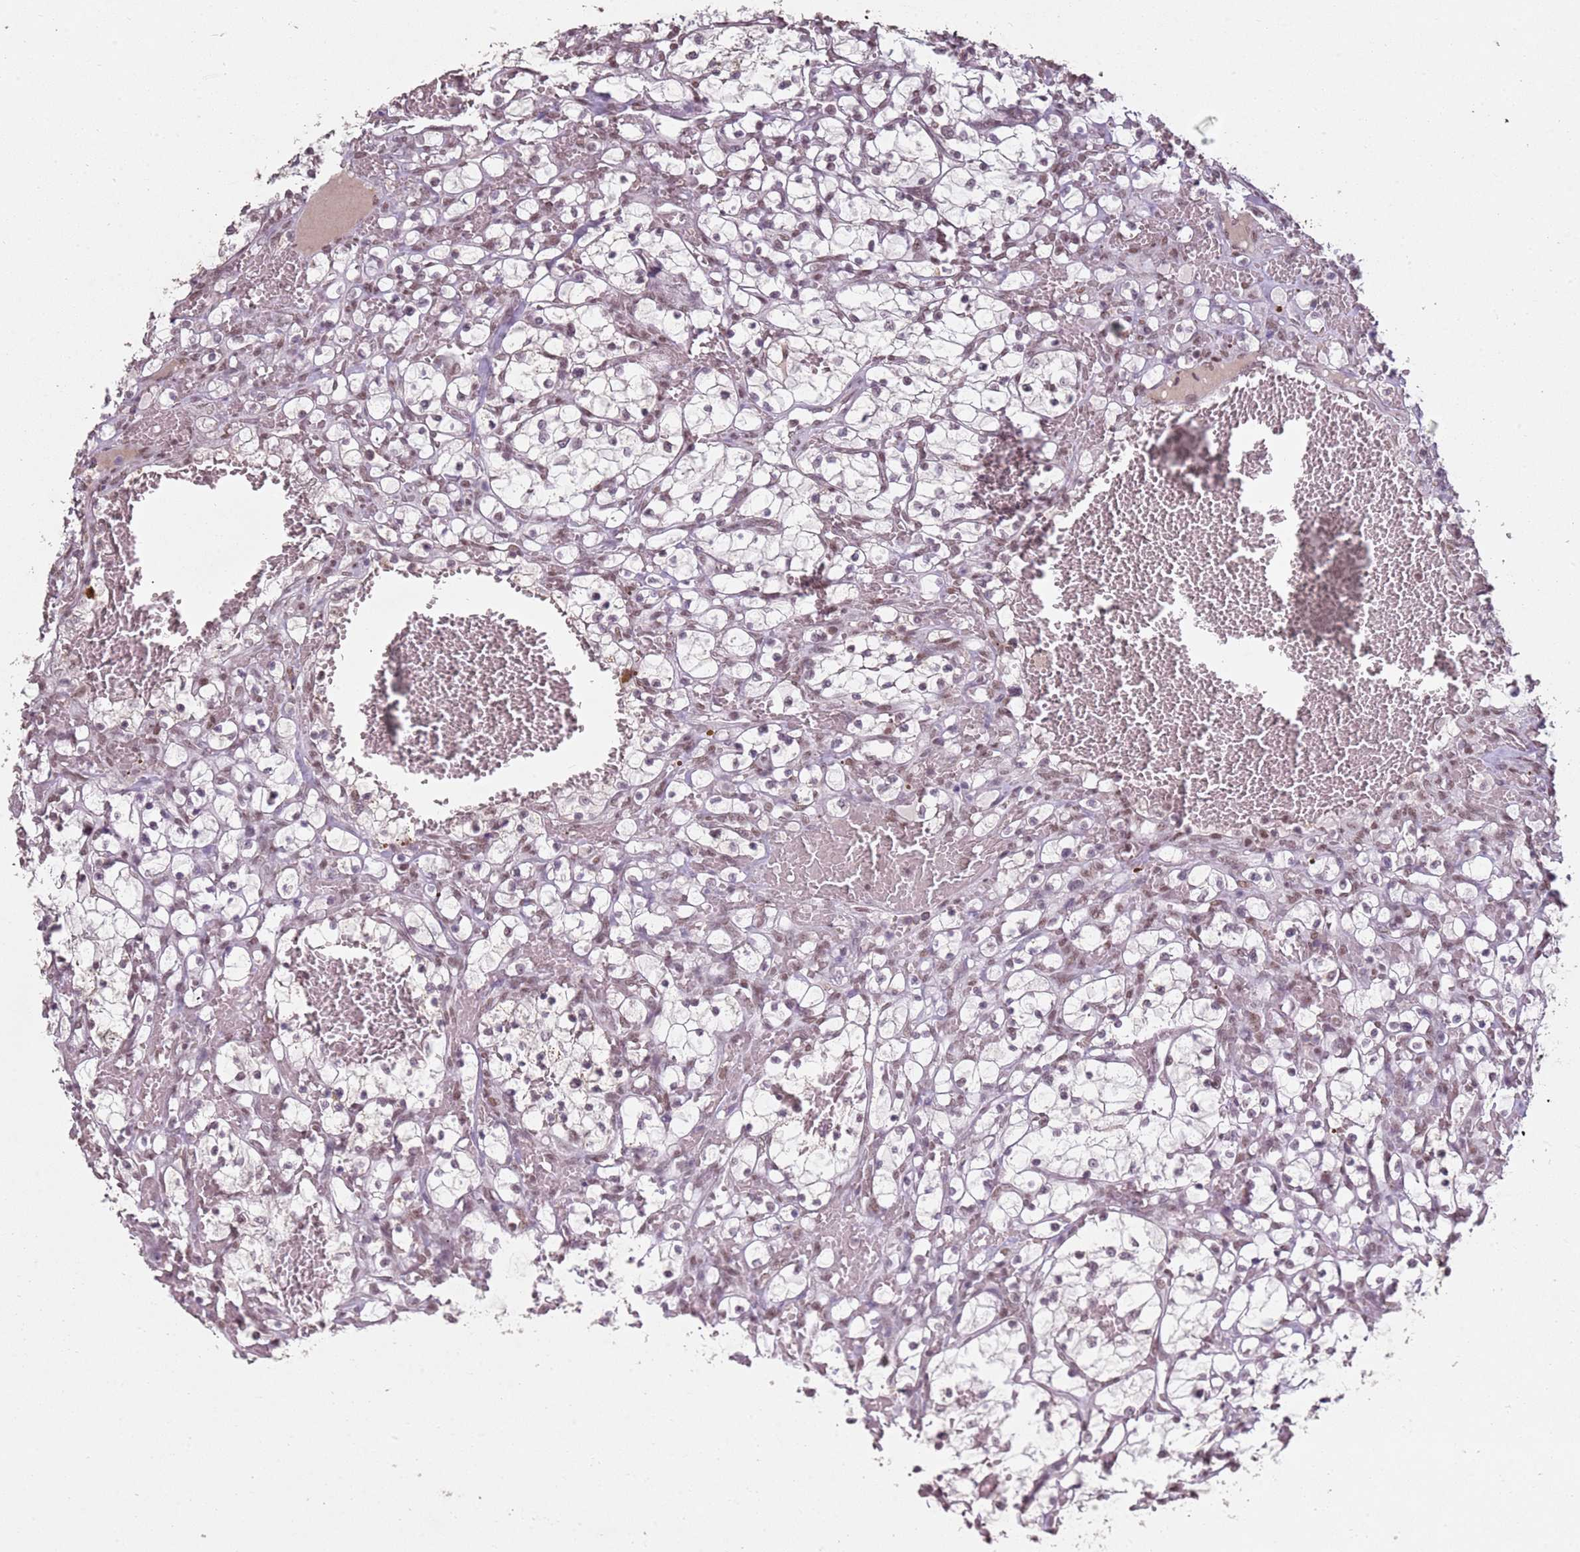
{"staining": {"intensity": "moderate", "quantity": ">75%", "location": "nuclear"}, "tissue": "renal cancer", "cell_type": "Tumor cells", "image_type": "cancer", "snomed": [{"axis": "morphology", "description": "Adenocarcinoma, NOS"}, {"axis": "topography", "description": "Kidney"}], "caption": "Immunohistochemistry image of neoplastic tissue: adenocarcinoma (renal) stained using immunohistochemistry (IHC) displays medium levels of moderate protein expression localized specifically in the nuclear of tumor cells, appearing as a nuclear brown color.", "gene": "ARL14EP", "patient": {"sex": "female", "age": 69}}